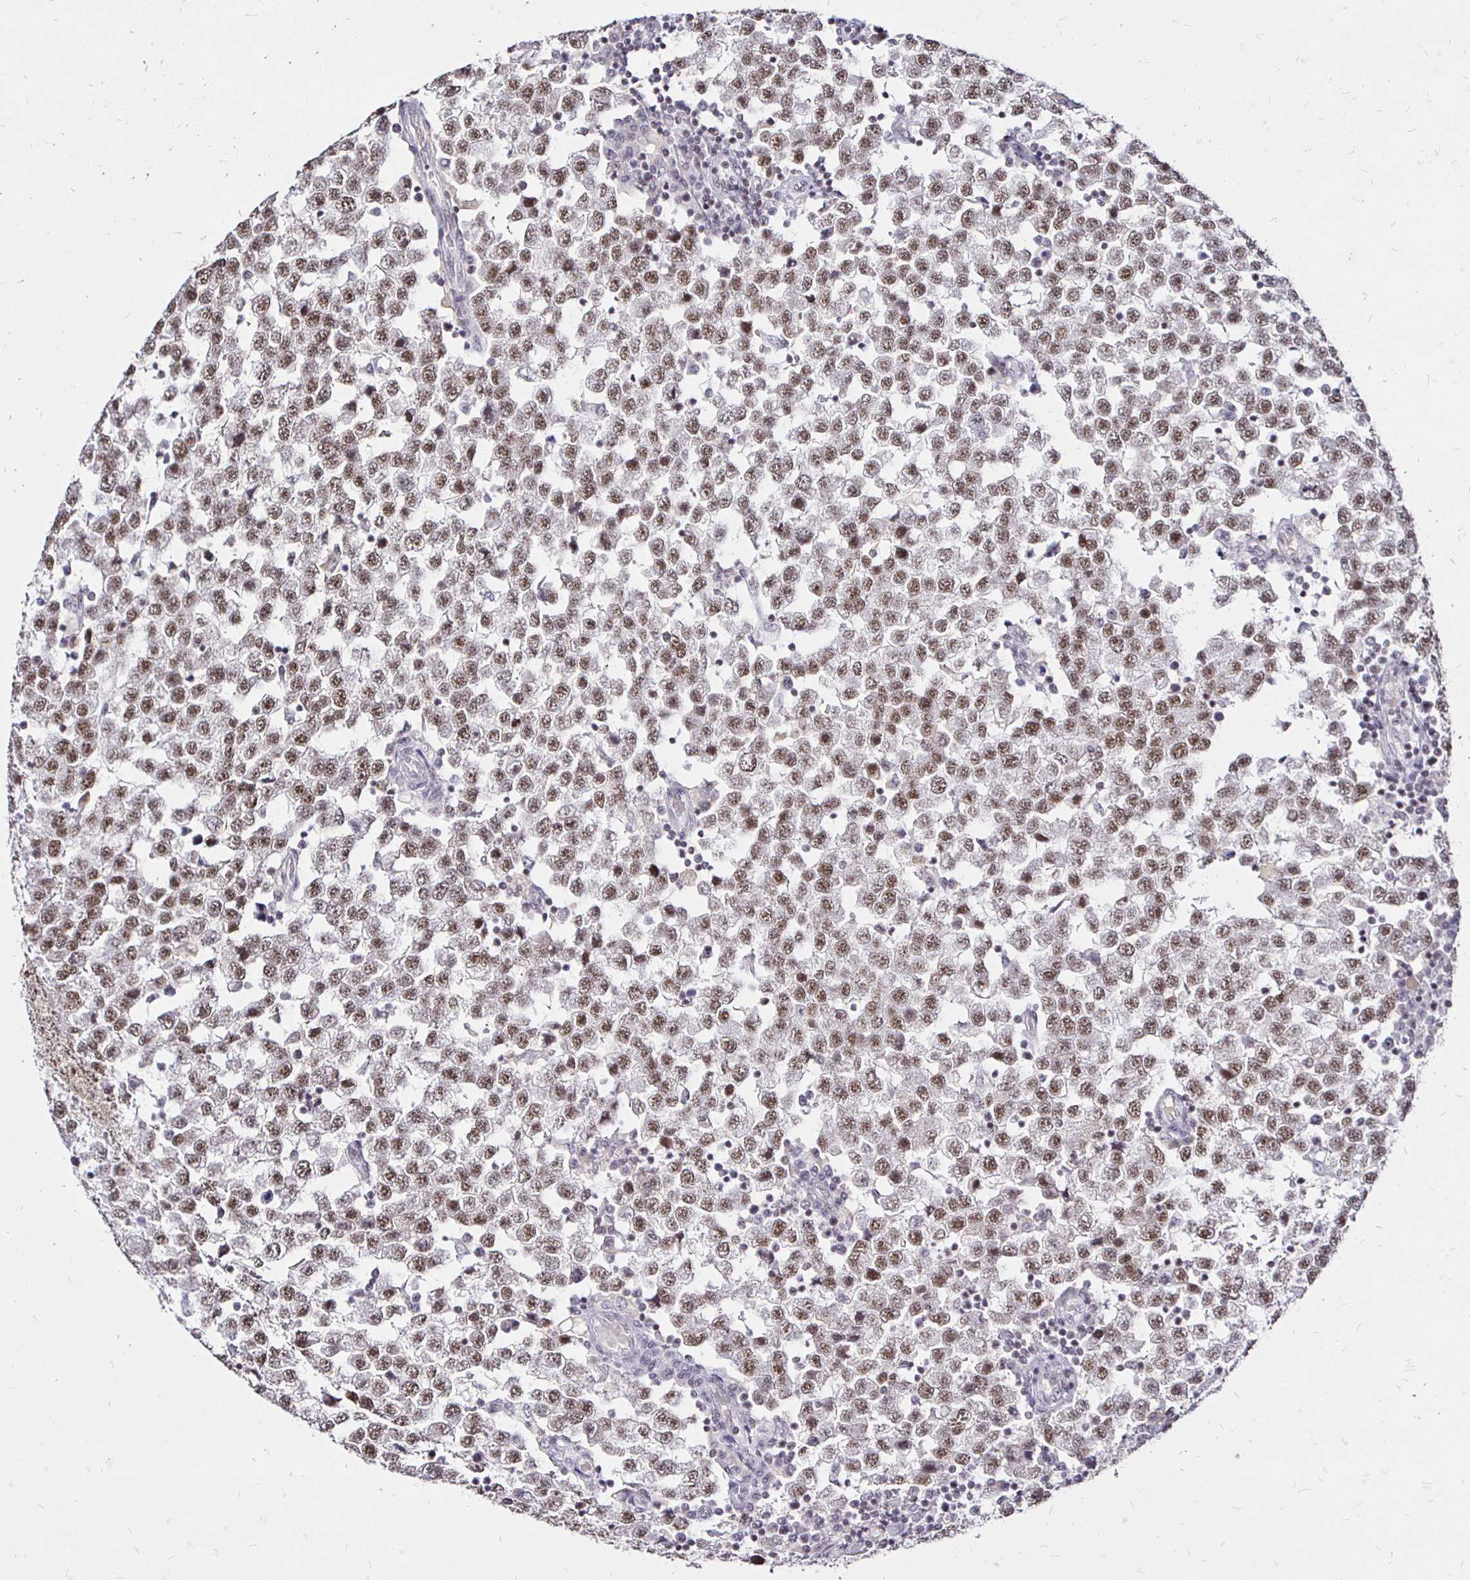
{"staining": {"intensity": "moderate", "quantity": ">75%", "location": "nuclear"}, "tissue": "testis cancer", "cell_type": "Tumor cells", "image_type": "cancer", "snomed": [{"axis": "morphology", "description": "Seminoma, NOS"}, {"axis": "topography", "description": "Testis"}], "caption": "Human testis cancer stained for a protein (brown) shows moderate nuclear positive staining in about >75% of tumor cells.", "gene": "SIN3A", "patient": {"sex": "male", "age": 34}}